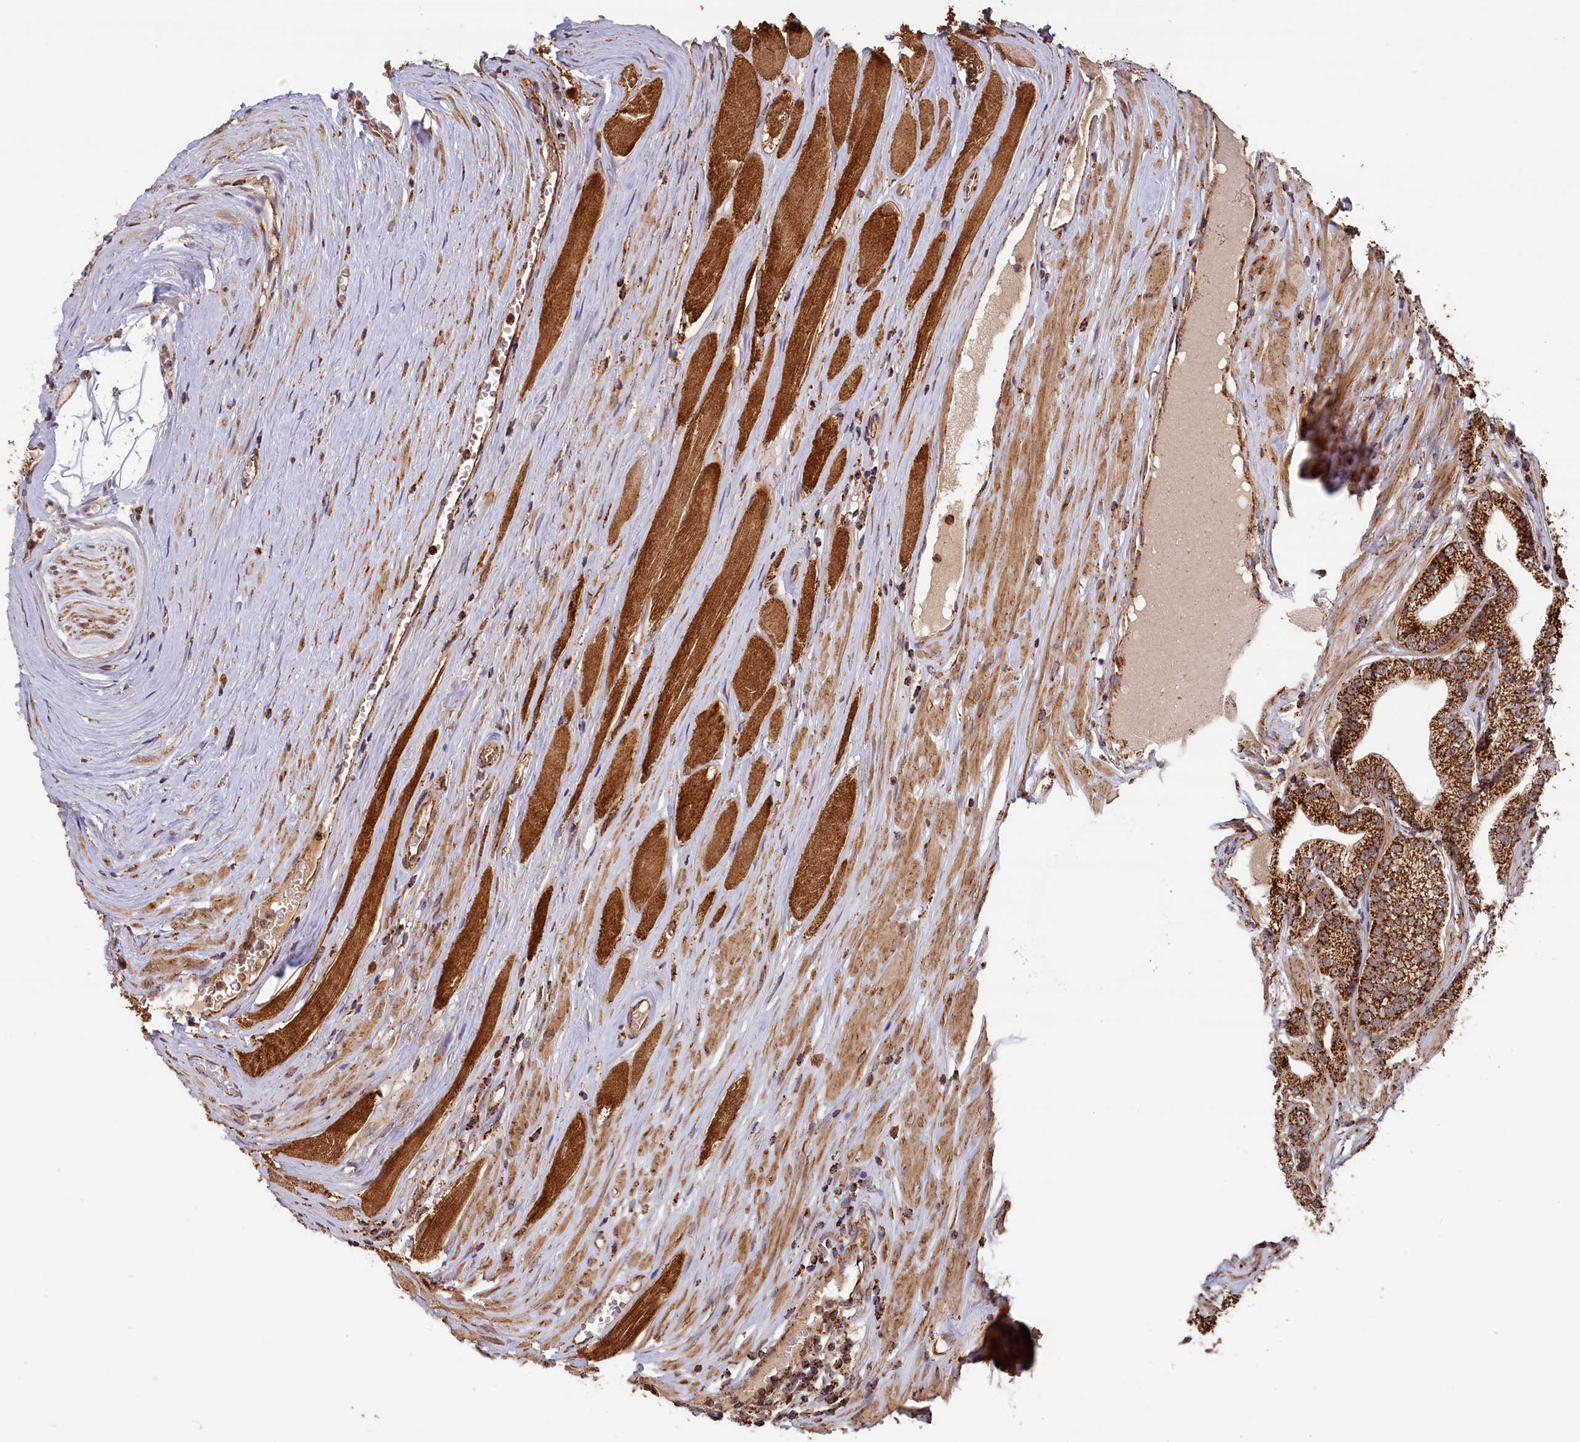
{"staining": {"intensity": "strong", "quantity": ">75%", "location": "cytoplasmic/membranous"}, "tissue": "prostate cancer", "cell_type": "Tumor cells", "image_type": "cancer", "snomed": [{"axis": "morphology", "description": "Adenocarcinoma, High grade"}, {"axis": "topography", "description": "Prostate"}], "caption": "Prostate cancer (high-grade adenocarcinoma) was stained to show a protein in brown. There is high levels of strong cytoplasmic/membranous positivity in about >75% of tumor cells.", "gene": "MACROD1", "patient": {"sex": "male", "age": 67}}